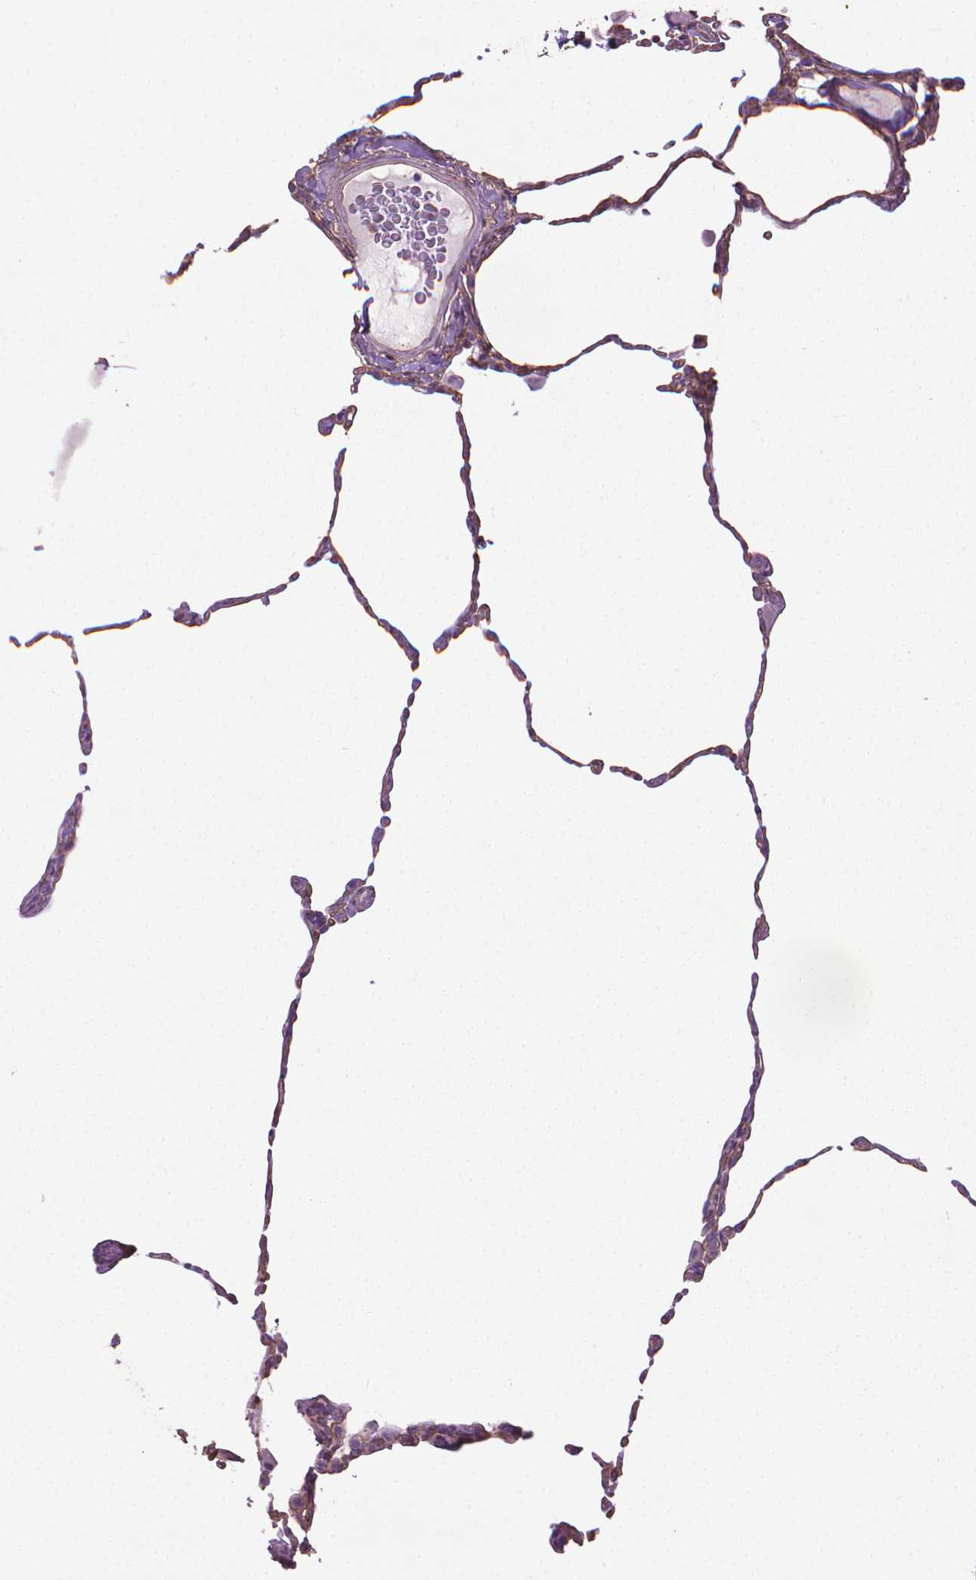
{"staining": {"intensity": "weak", "quantity": "<25%", "location": "cytoplasmic/membranous"}, "tissue": "lung", "cell_type": "Alveolar cells", "image_type": "normal", "snomed": [{"axis": "morphology", "description": "Normal tissue, NOS"}, {"axis": "topography", "description": "Lung"}], "caption": "High power microscopy image of an immunohistochemistry (IHC) micrograph of benign lung, revealing no significant expression in alveolar cells.", "gene": "TENT5A", "patient": {"sex": "female", "age": 57}}